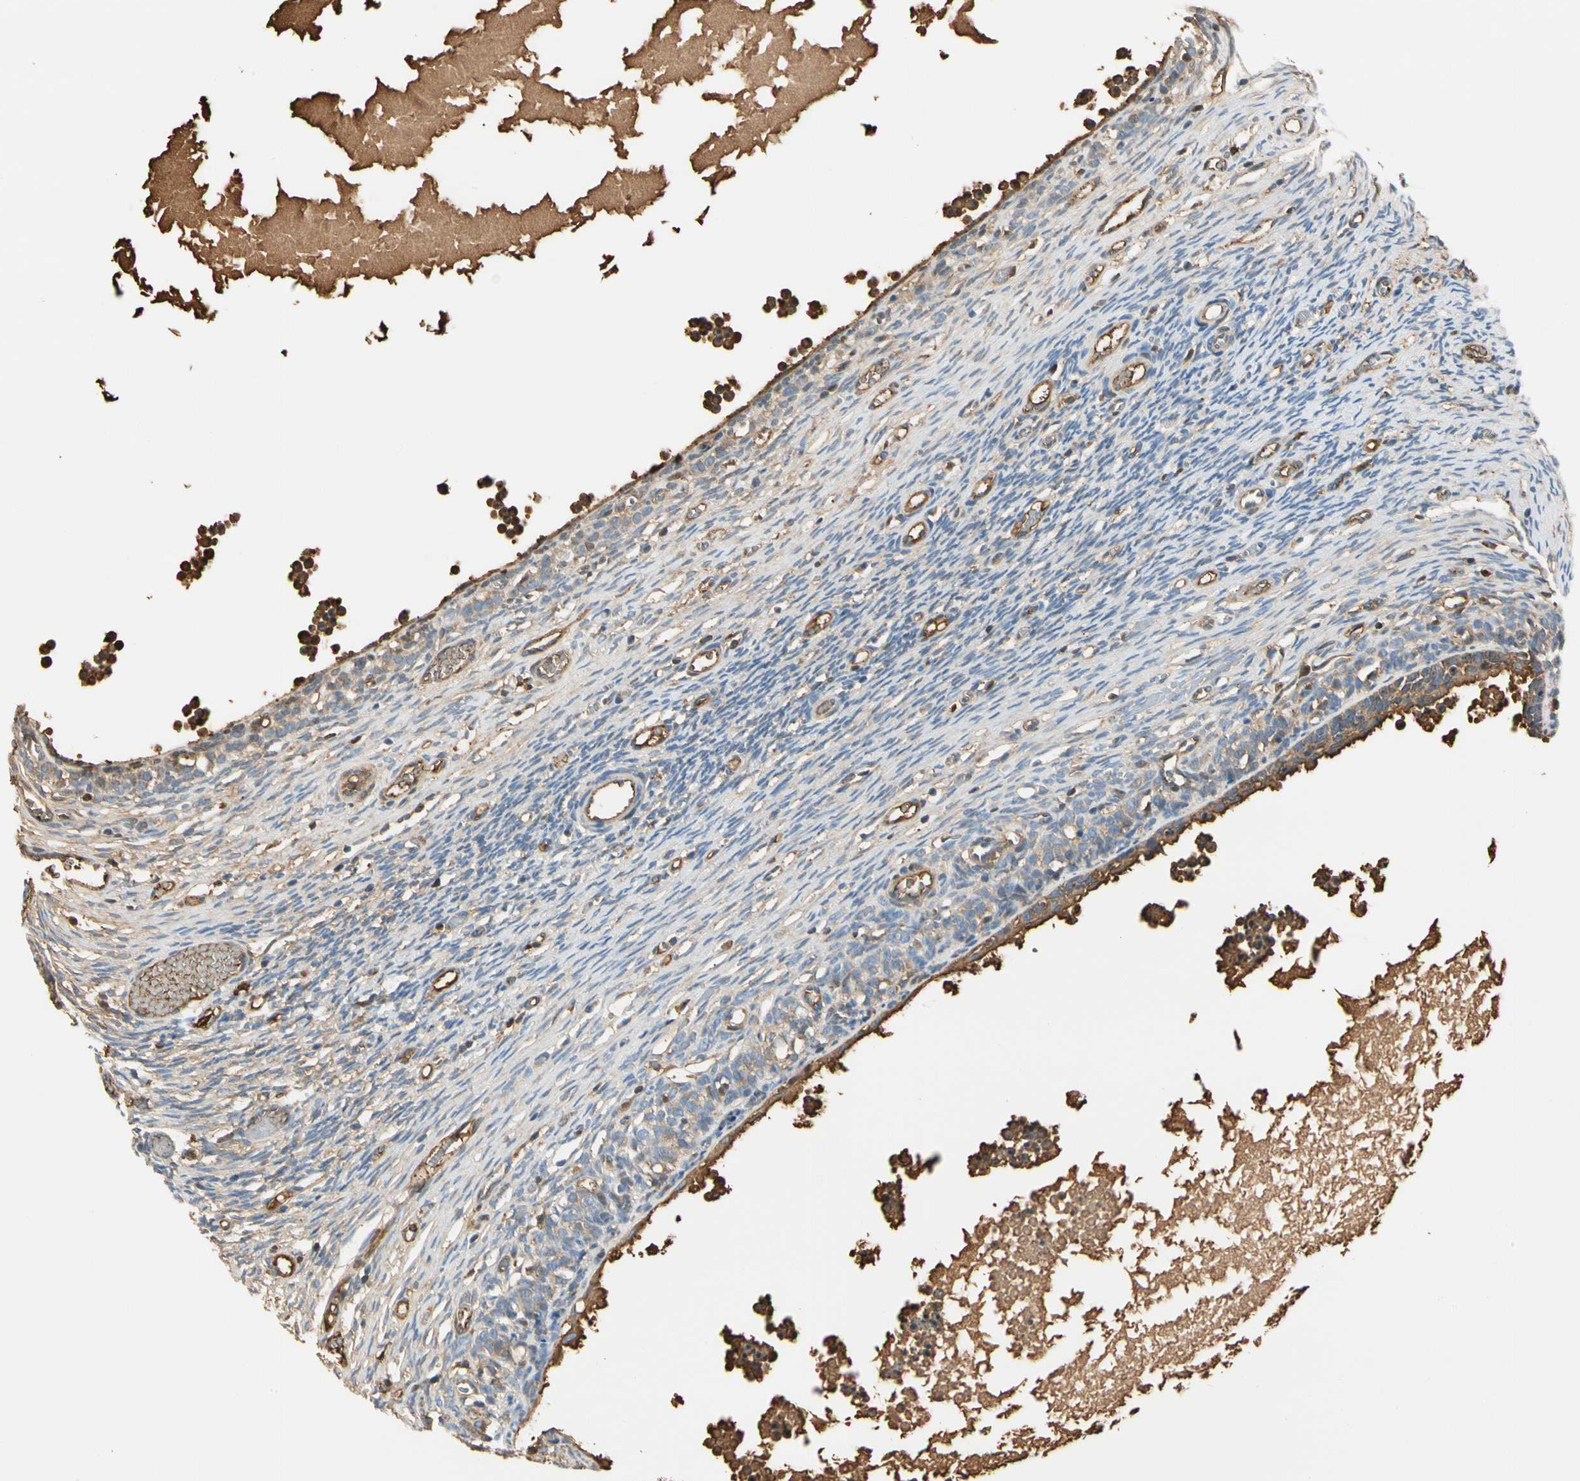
{"staining": {"intensity": "weak", "quantity": "25%-75%", "location": "cytoplasmic/membranous"}, "tissue": "ovary", "cell_type": "Ovarian stroma cells", "image_type": "normal", "snomed": [{"axis": "morphology", "description": "Normal tissue, NOS"}, {"axis": "topography", "description": "Ovary"}], "caption": "This histopathology image displays normal ovary stained with immunohistochemistry (IHC) to label a protein in brown. The cytoplasmic/membranous of ovarian stroma cells show weak positivity for the protein. Nuclei are counter-stained blue.", "gene": "LAMB3", "patient": {"sex": "female", "age": 35}}